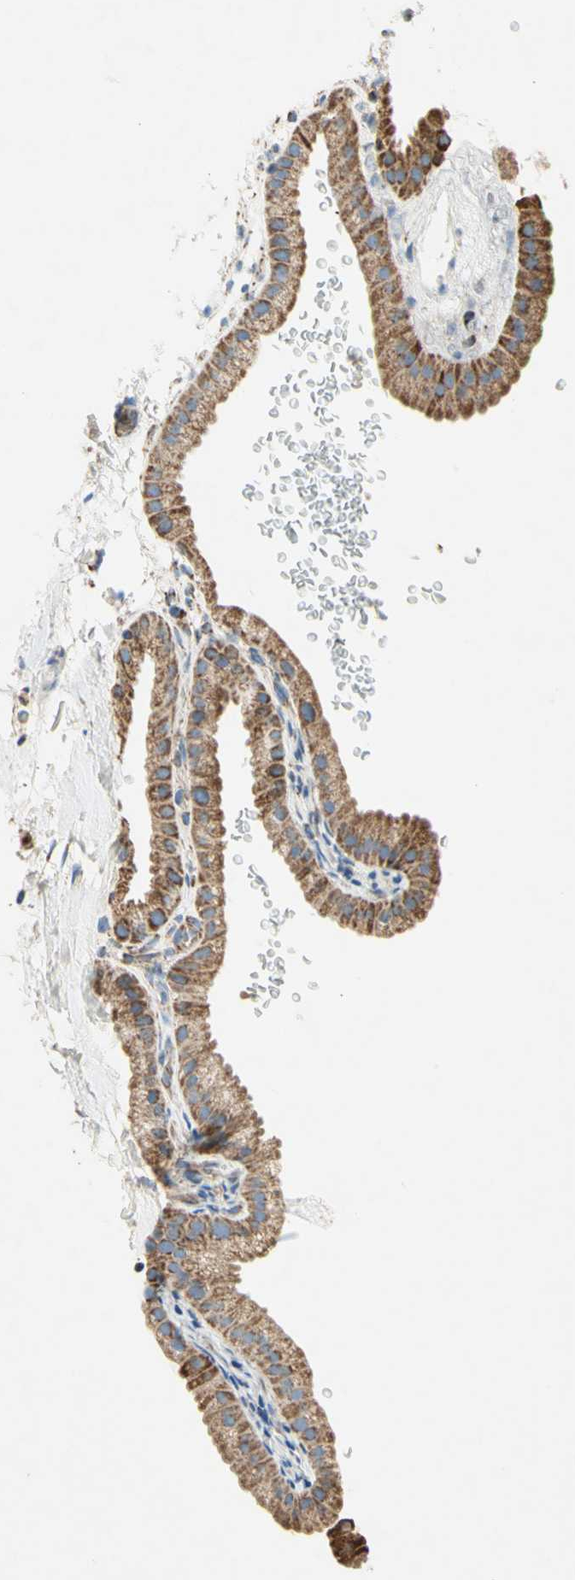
{"staining": {"intensity": "moderate", "quantity": ">75%", "location": "cytoplasmic/membranous"}, "tissue": "gallbladder", "cell_type": "Glandular cells", "image_type": "normal", "snomed": [{"axis": "morphology", "description": "Normal tissue, NOS"}, {"axis": "topography", "description": "Gallbladder"}], "caption": "The photomicrograph demonstrates staining of unremarkable gallbladder, revealing moderate cytoplasmic/membranous protein positivity (brown color) within glandular cells.", "gene": "SDHB", "patient": {"sex": "female", "age": 64}}